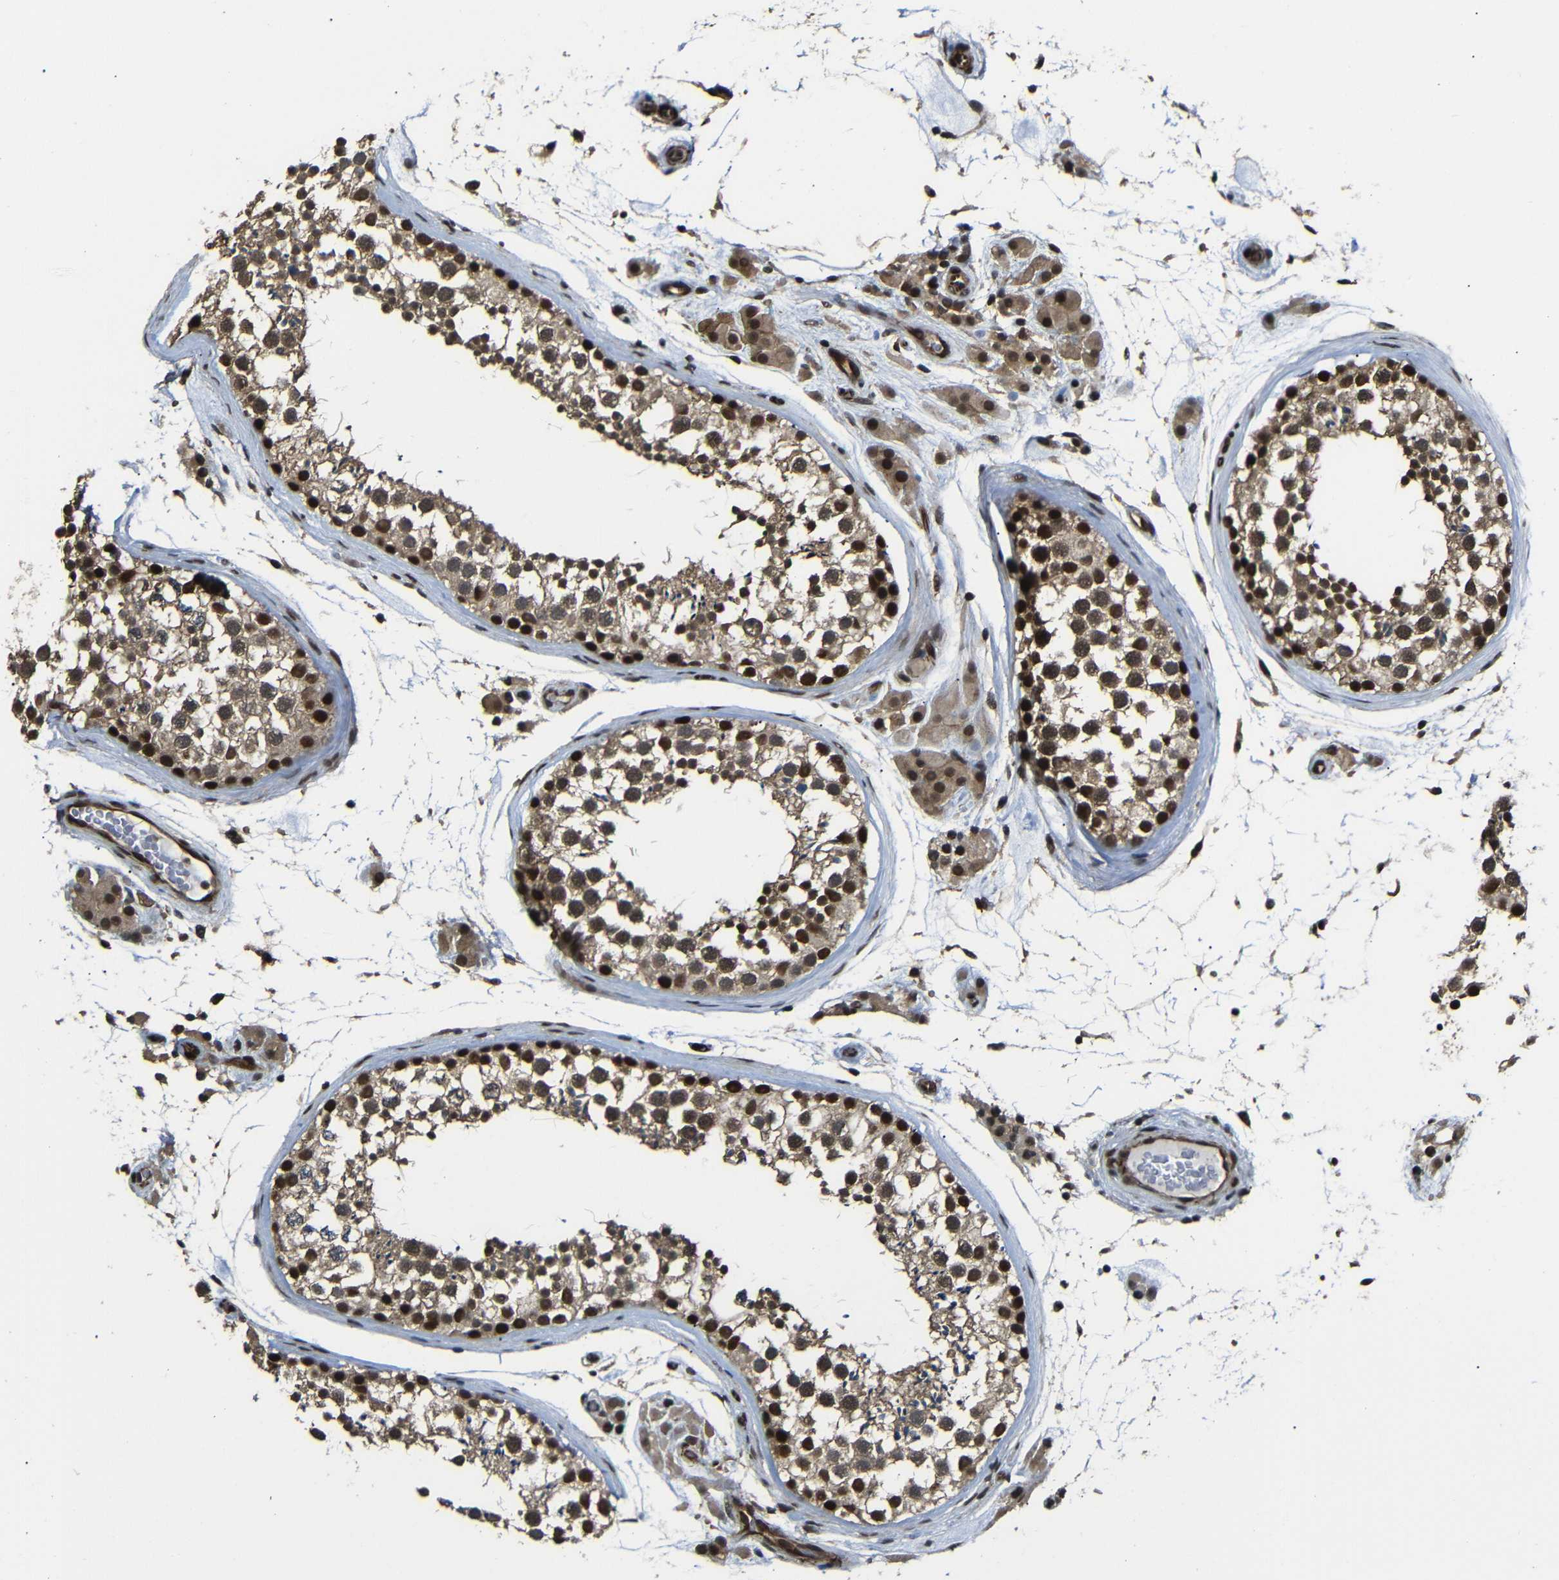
{"staining": {"intensity": "strong", "quantity": ">75%", "location": "cytoplasmic/membranous,nuclear"}, "tissue": "testis", "cell_type": "Cells in seminiferous ducts", "image_type": "normal", "snomed": [{"axis": "morphology", "description": "Normal tissue, NOS"}, {"axis": "topography", "description": "Testis"}], "caption": "Immunohistochemical staining of normal testis reveals strong cytoplasmic/membranous,nuclear protein staining in approximately >75% of cells in seminiferous ducts. (DAB IHC, brown staining for protein, blue staining for nuclei).", "gene": "TBX2", "patient": {"sex": "male", "age": 46}}